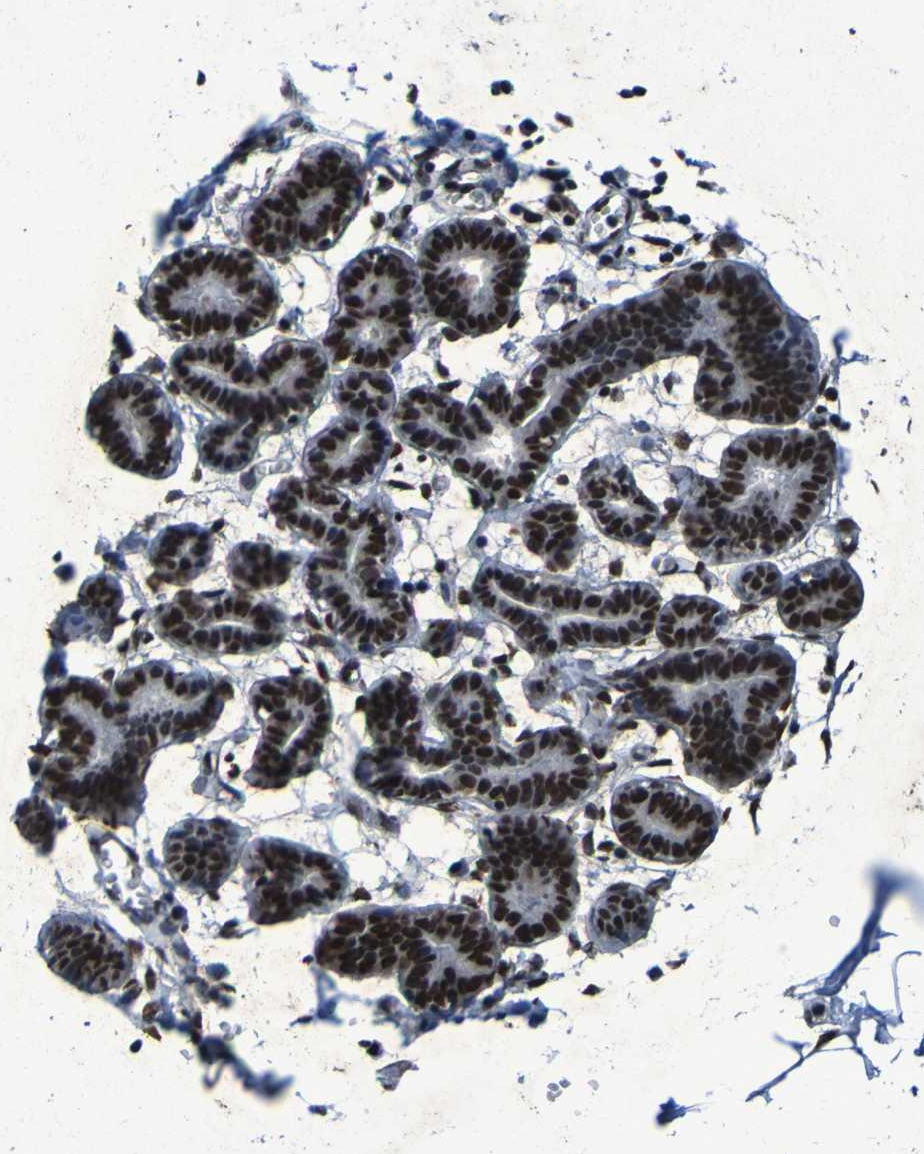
{"staining": {"intensity": "strong", "quantity": "25%-75%", "location": "nuclear"}, "tissue": "breast", "cell_type": "Adipocytes", "image_type": "normal", "snomed": [{"axis": "morphology", "description": "Normal tissue, NOS"}, {"axis": "topography", "description": "Breast"}], "caption": "Normal breast was stained to show a protein in brown. There is high levels of strong nuclear positivity in approximately 25%-75% of adipocytes. (DAB (3,3'-diaminobenzidine) = brown stain, brightfield microscopy at high magnification).", "gene": "HNRNPR", "patient": {"sex": "female", "age": 27}}